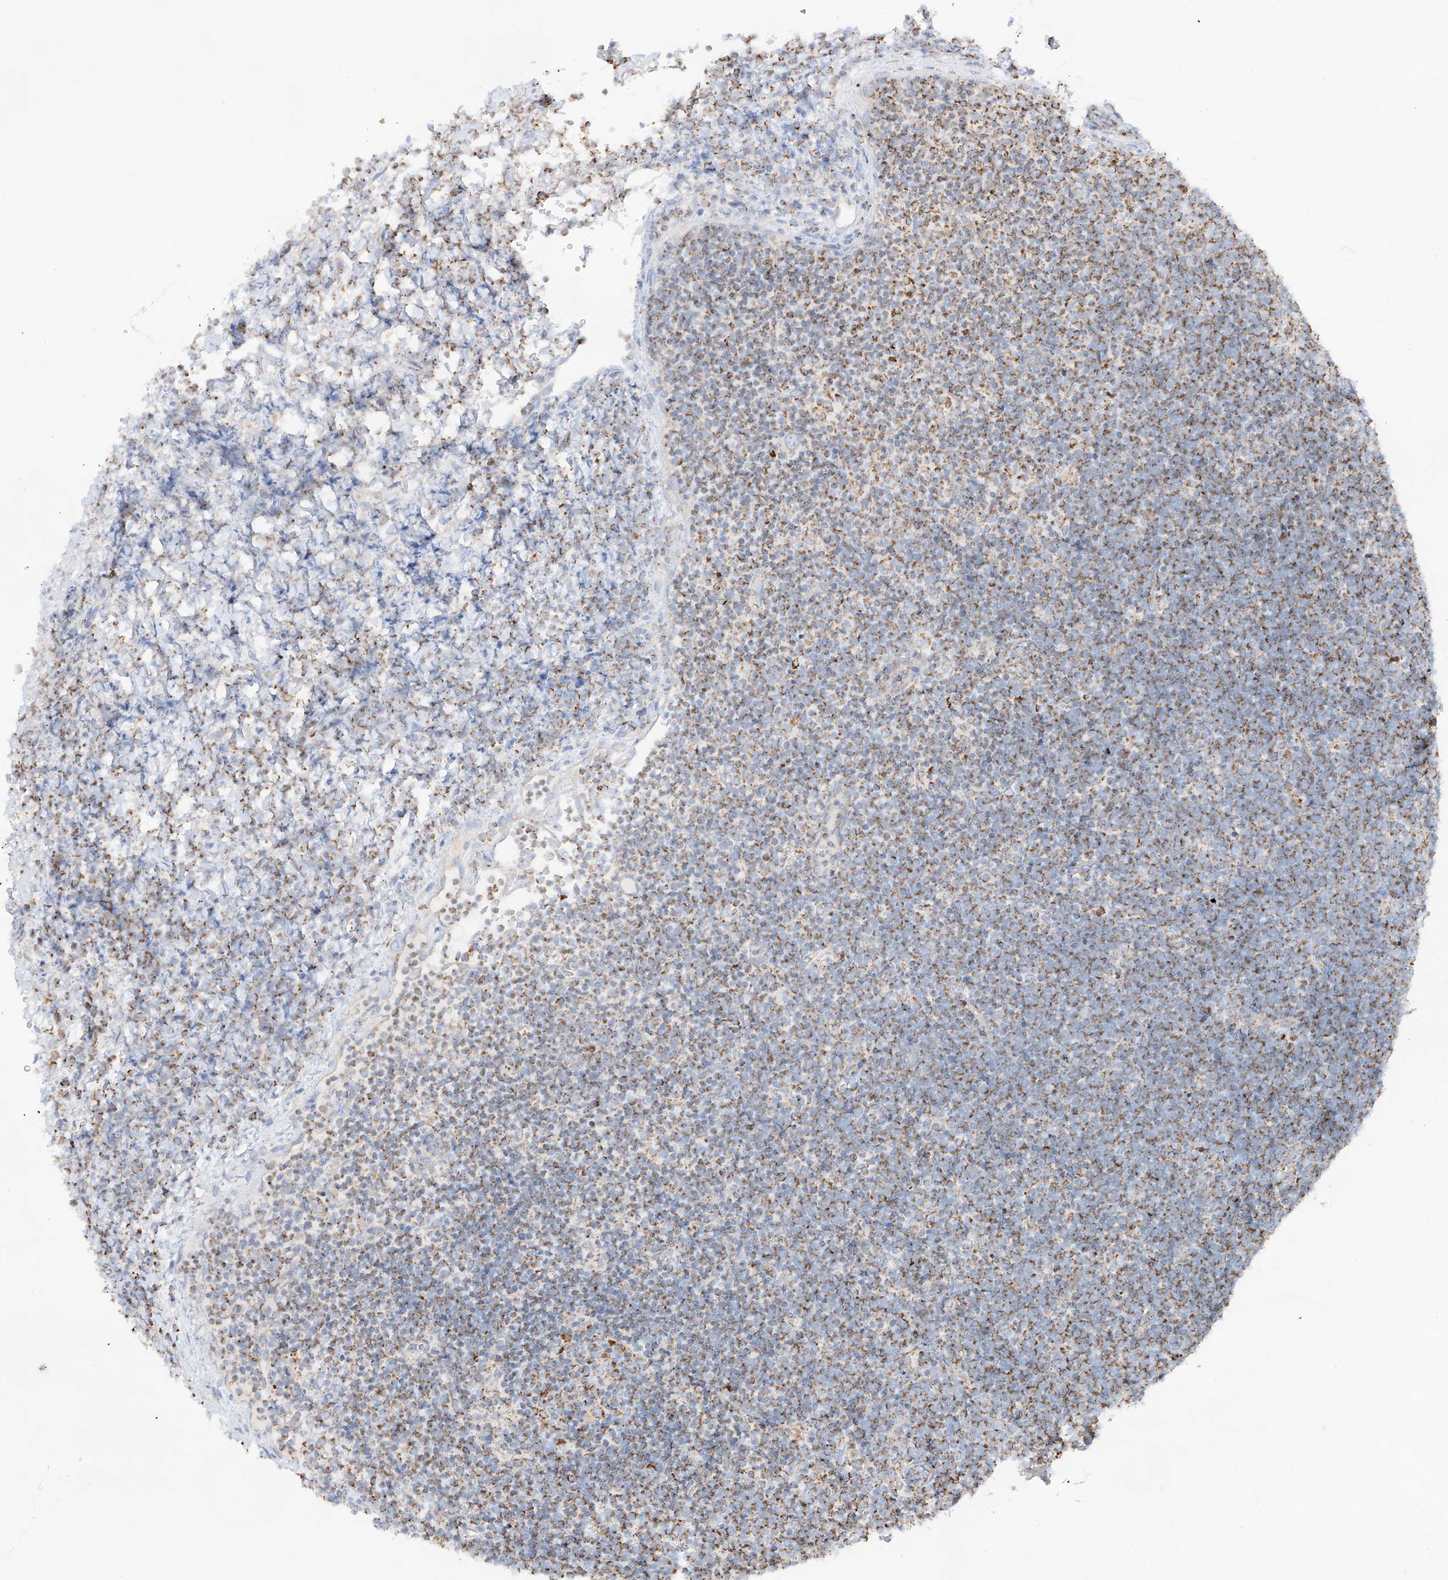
{"staining": {"intensity": "moderate", "quantity": ">75%", "location": "cytoplasmic/membranous"}, "tissue": "lymphoma", "cell_type": "Tumor cells", "image_type": "cancer", "snomed": [{"axis": "morphology", "description": "Malignant lymphoma, non-Hodgkin's type, High grade"}, {"axis": "topography", "description": "Lymph node"}], "caption": "Protein staining shows moderate cytoplasmic/membranous positivity in approximately >75% of tumor cells in lymphoma.", "gene": "TTC27", "patient": {"sex": "male", "age": 13}}